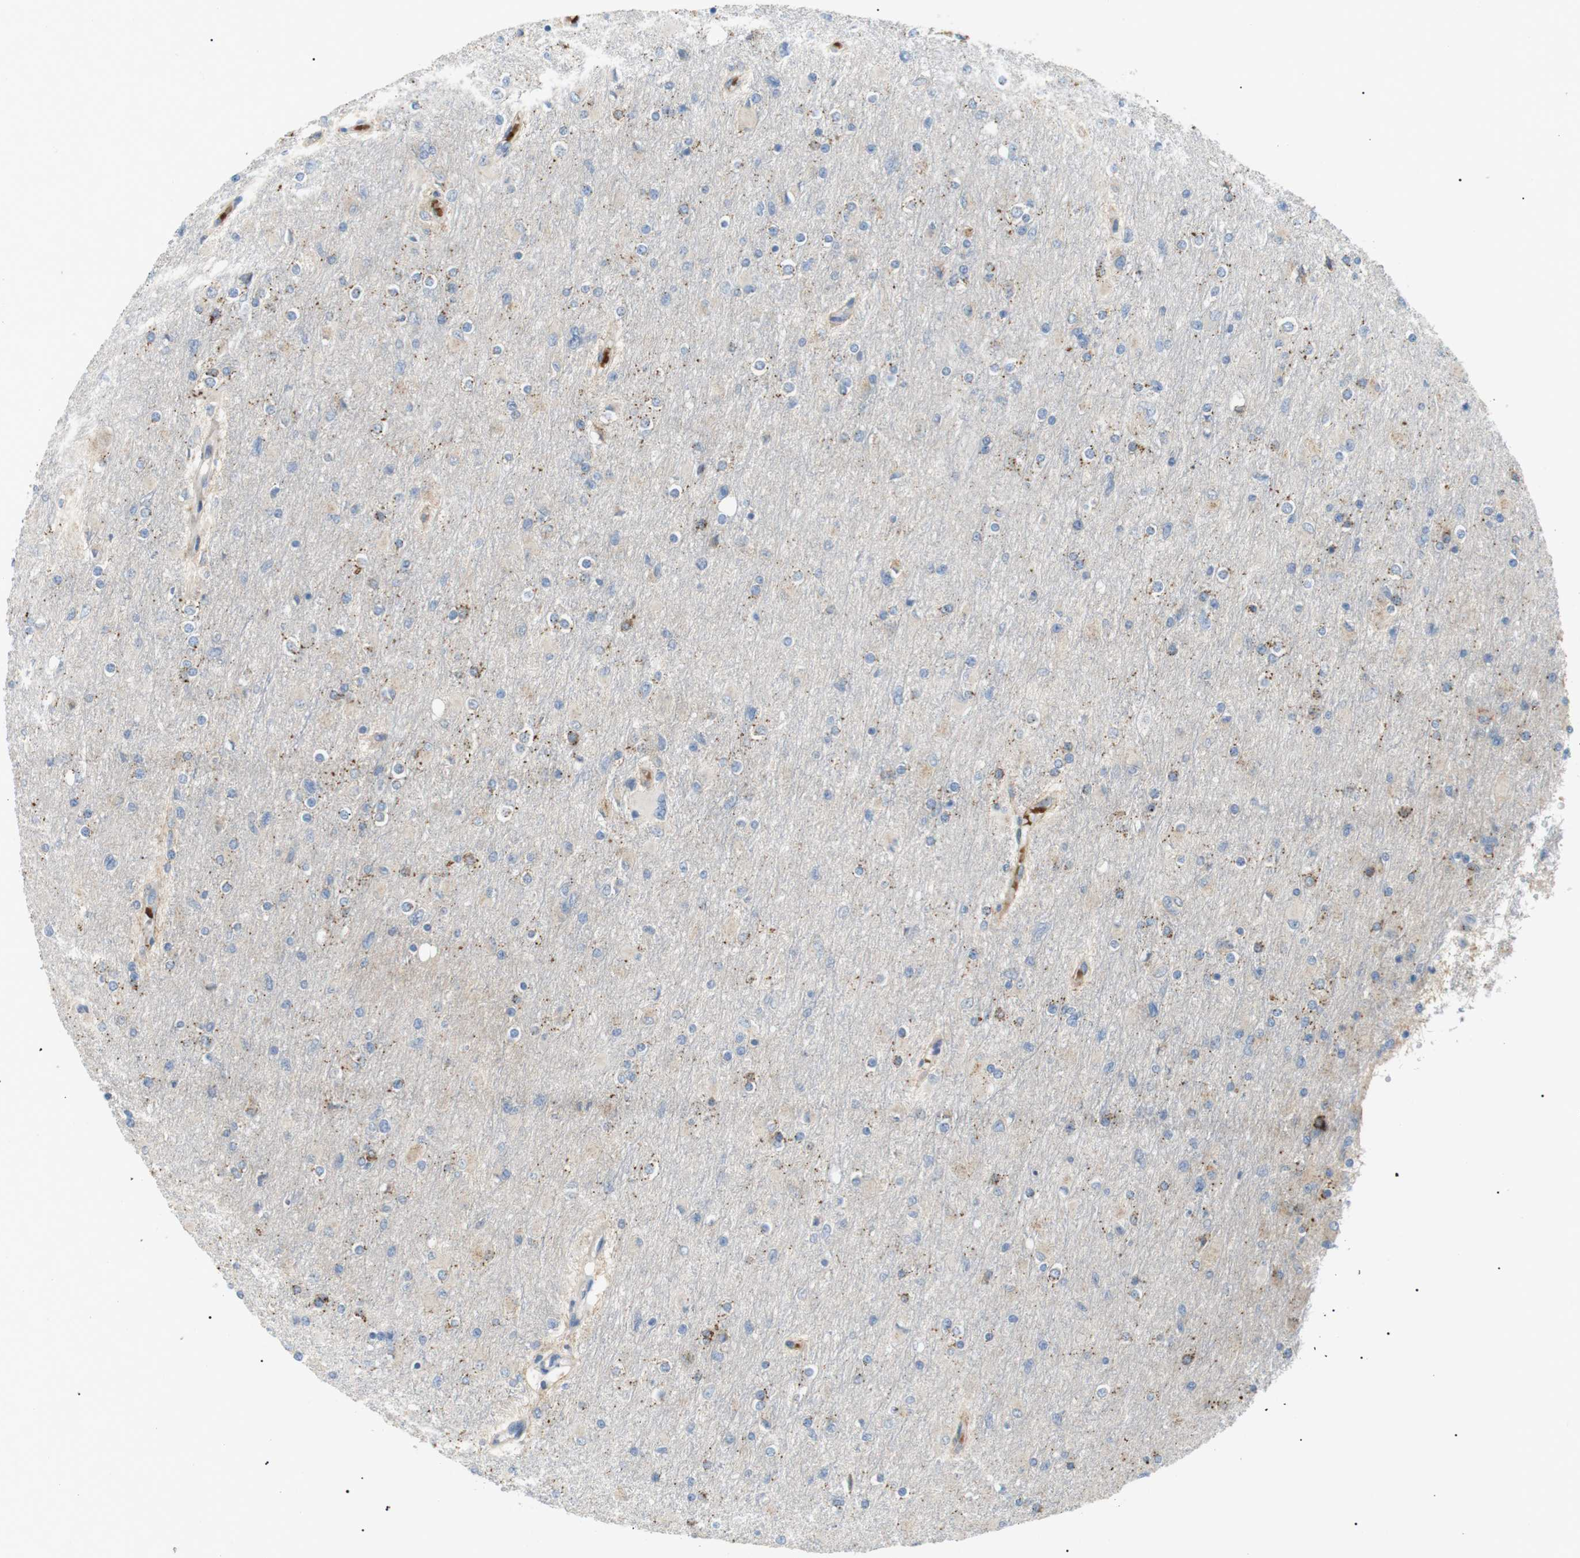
{"staining": {"intensity": "moderate", "quantity": "25%-75%", "location": "cytoplasmic/membranous"}, "tissue": "glioma", "cell_type": "Tumor cells", "image_type": "cancer", "snomed": [{"axis": "morphology", "description": "Glioma, malignant, High grade"}, {"axis": "topography", "description": "Cerebral cortex"}], "caption": "An IHC micrograph of neoplastic tissue is shown. Protein staining in brown shows moderate cytoplasmic/membranous positivity in glioma within tumor cells.", "gene": "B4GALNT2", "patient": {"sex": "female", "age": 36}}